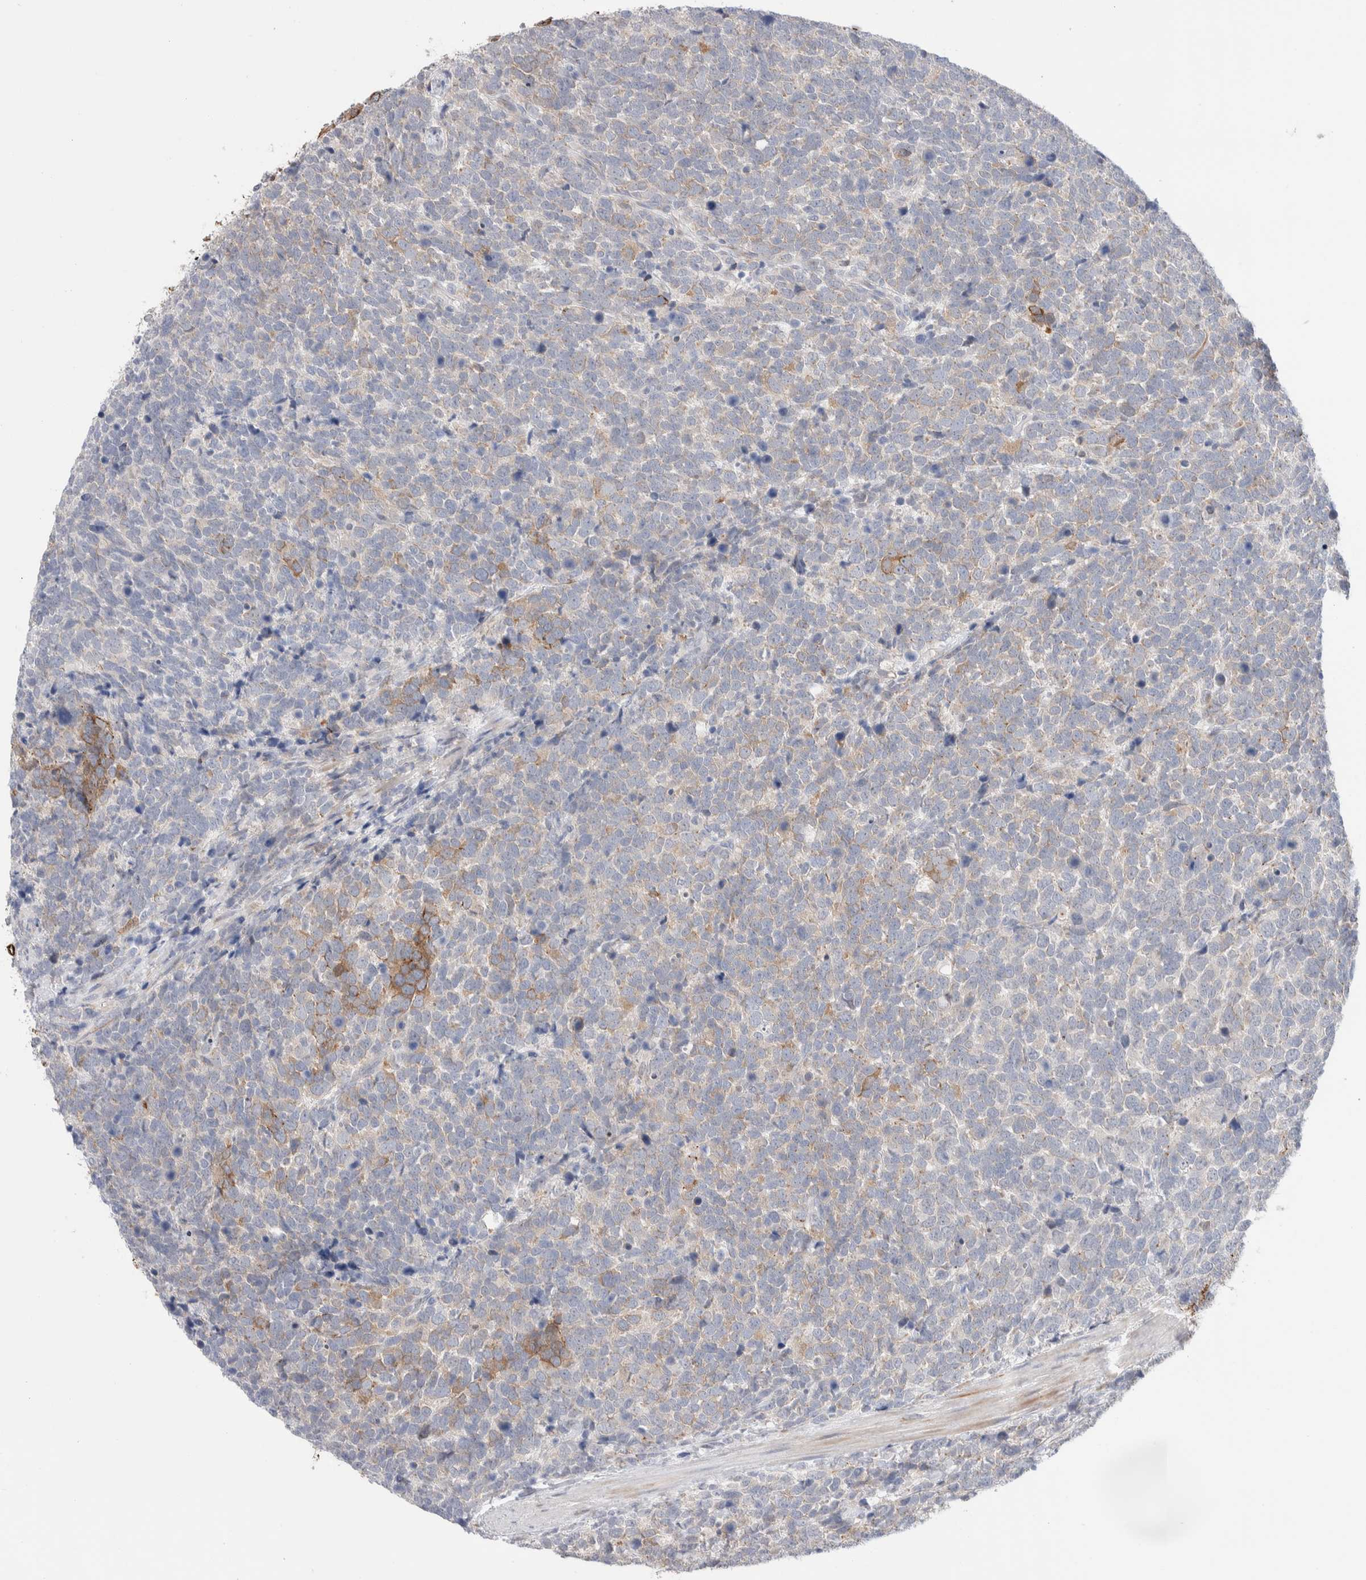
{"staining": {"intensity": "moderate", "quantity": "<25%", "location": "cytoplasmic/membranous"}, "tissue": "urothelial cancer", "cell_type": "Tumor cells", "image_type": "cancer", "snomed": [{"axis": "morphology", "description": "Urothelial carcinoma, High grade"}, {"axis": "topography", "description": "Urinary bladder"}], "caption": "DAB immunohistochemical staining of human high-grade urothelial carcinoma demonstrates moderate cytoplasmic/membranous protein positivity in approximately <25% of tumor cells. The staining is performed using DAB brown chromogen to label protein expression. The nuclei are counter-stained blue using hematoxylin.", "gene": "C1orf112", "patient": {"sex": "female", "age": 82}}